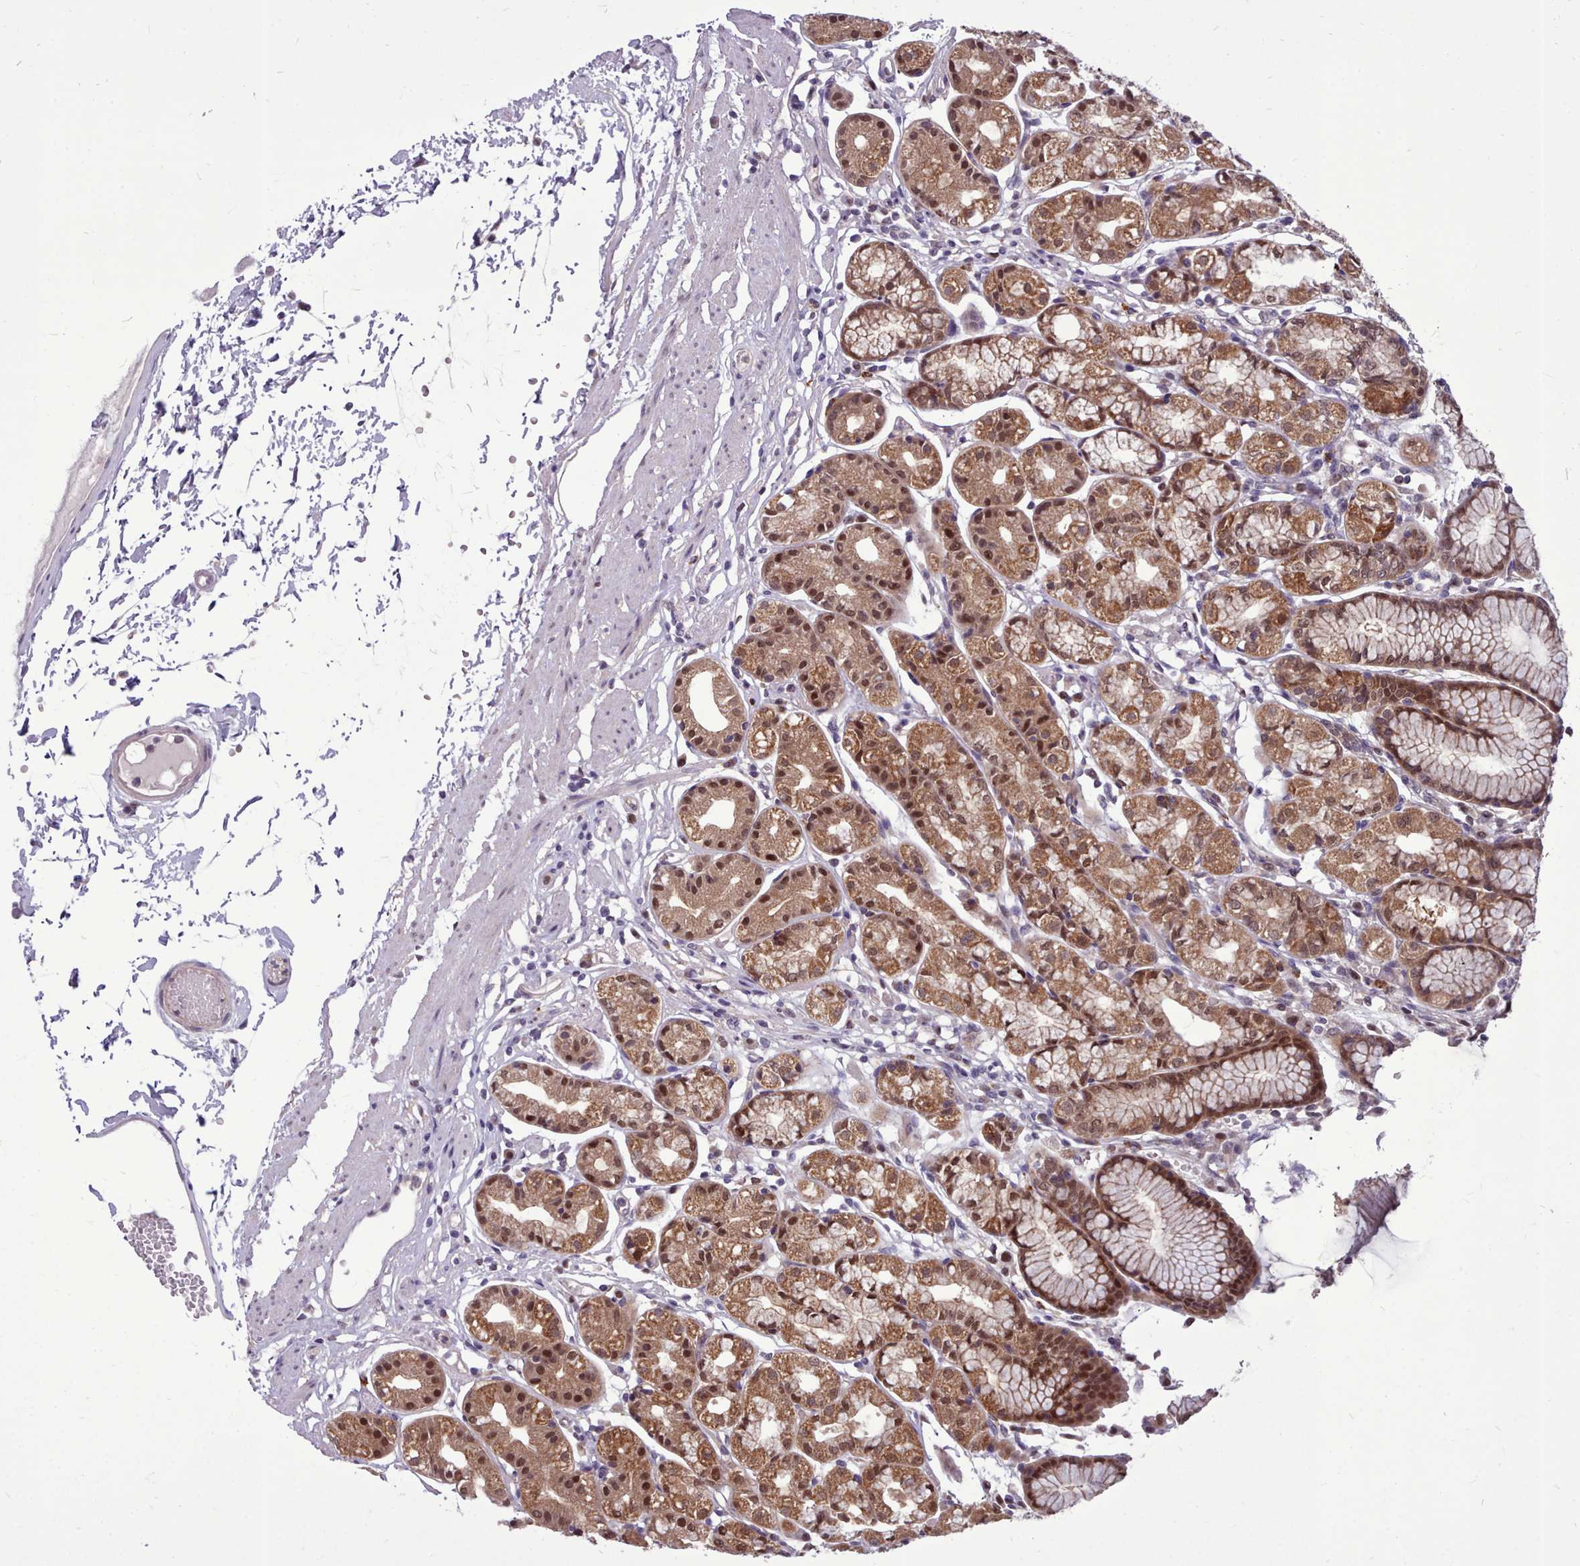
{"staining": {"intensity": "moderate", "quantity": ">75%", "location": "cytoplasmic/membranous,nuclear"}, "tissue": "stomach", "cell_type": "Glandular cells", "image_type": "normal", "snomed": [{"axis": "morphology", "description": "Normal tissue, NOS"}, {"axis": "topography", "description": "Stomach"}], "caption": "A brown stain shows moderate cytoplasmic/membranous,nuclear positivity of a protein in glandular cells of normal human stomach.", "gene": "AHCY", "patient": {"sex": "female", "age": 57}}